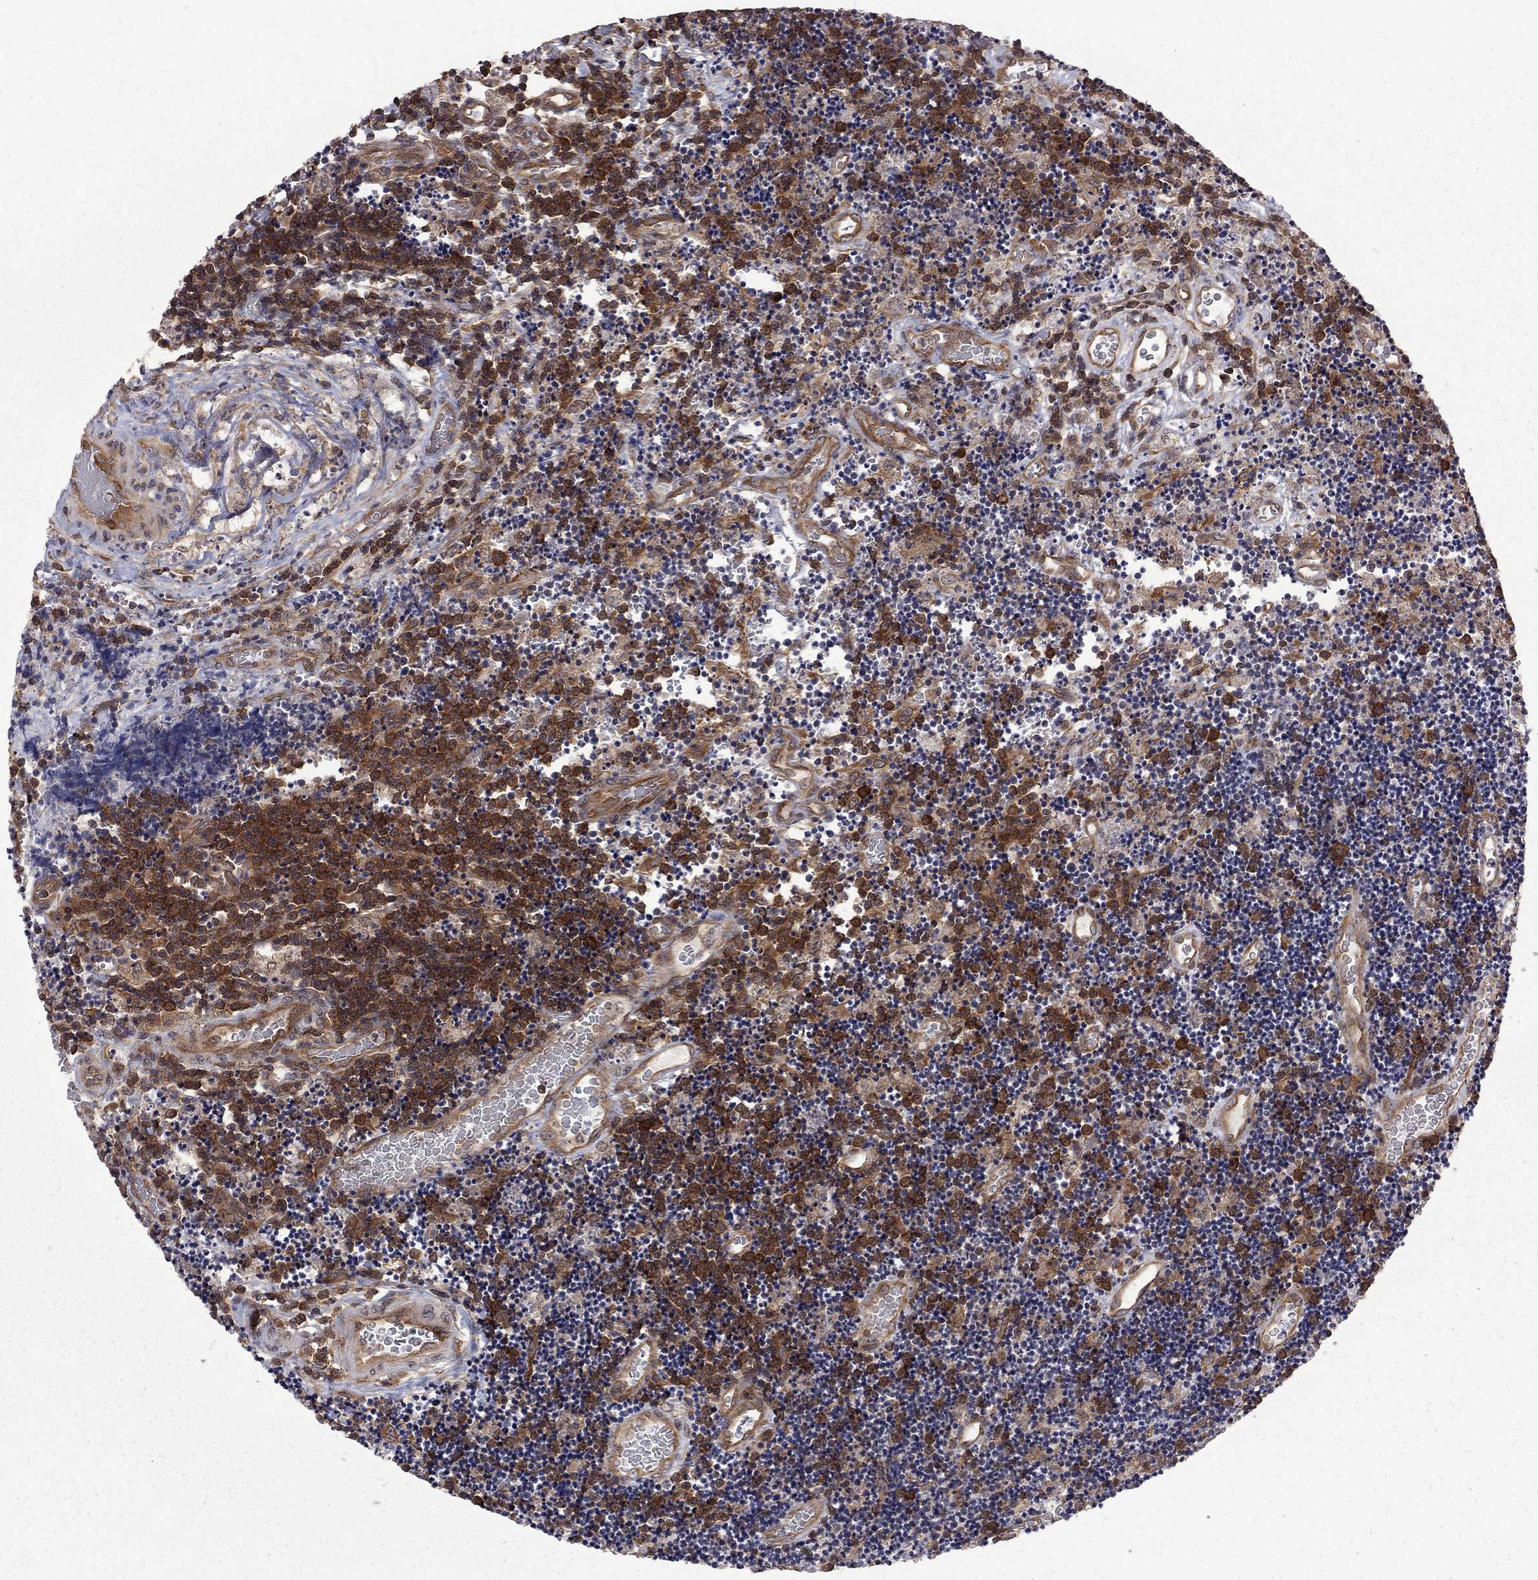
{"staining": {"intensity": "strong", "quantity": ">75%", "location": "cytoplasmic/membranous"}, "tissue": "lymphoma", "cell_type": "Tumor cells", "image_type": "cancer", "snomed": [{"axis": "morphology", "description": "Malignant lymphoma, non-Hodgkin's type, Low grade"}, {"axis": "topography", "description": "Brain"}], "caption": "Malignant lymphoma, non-Hodgkin's type (low-grade) was stained to show a protein in brown. There is high levels of strong cytoplasmic/membranous staining in approximately >75% of tumor cells.", "gene": "NAA50", "patient": {"sex": "female", "age": 66}}